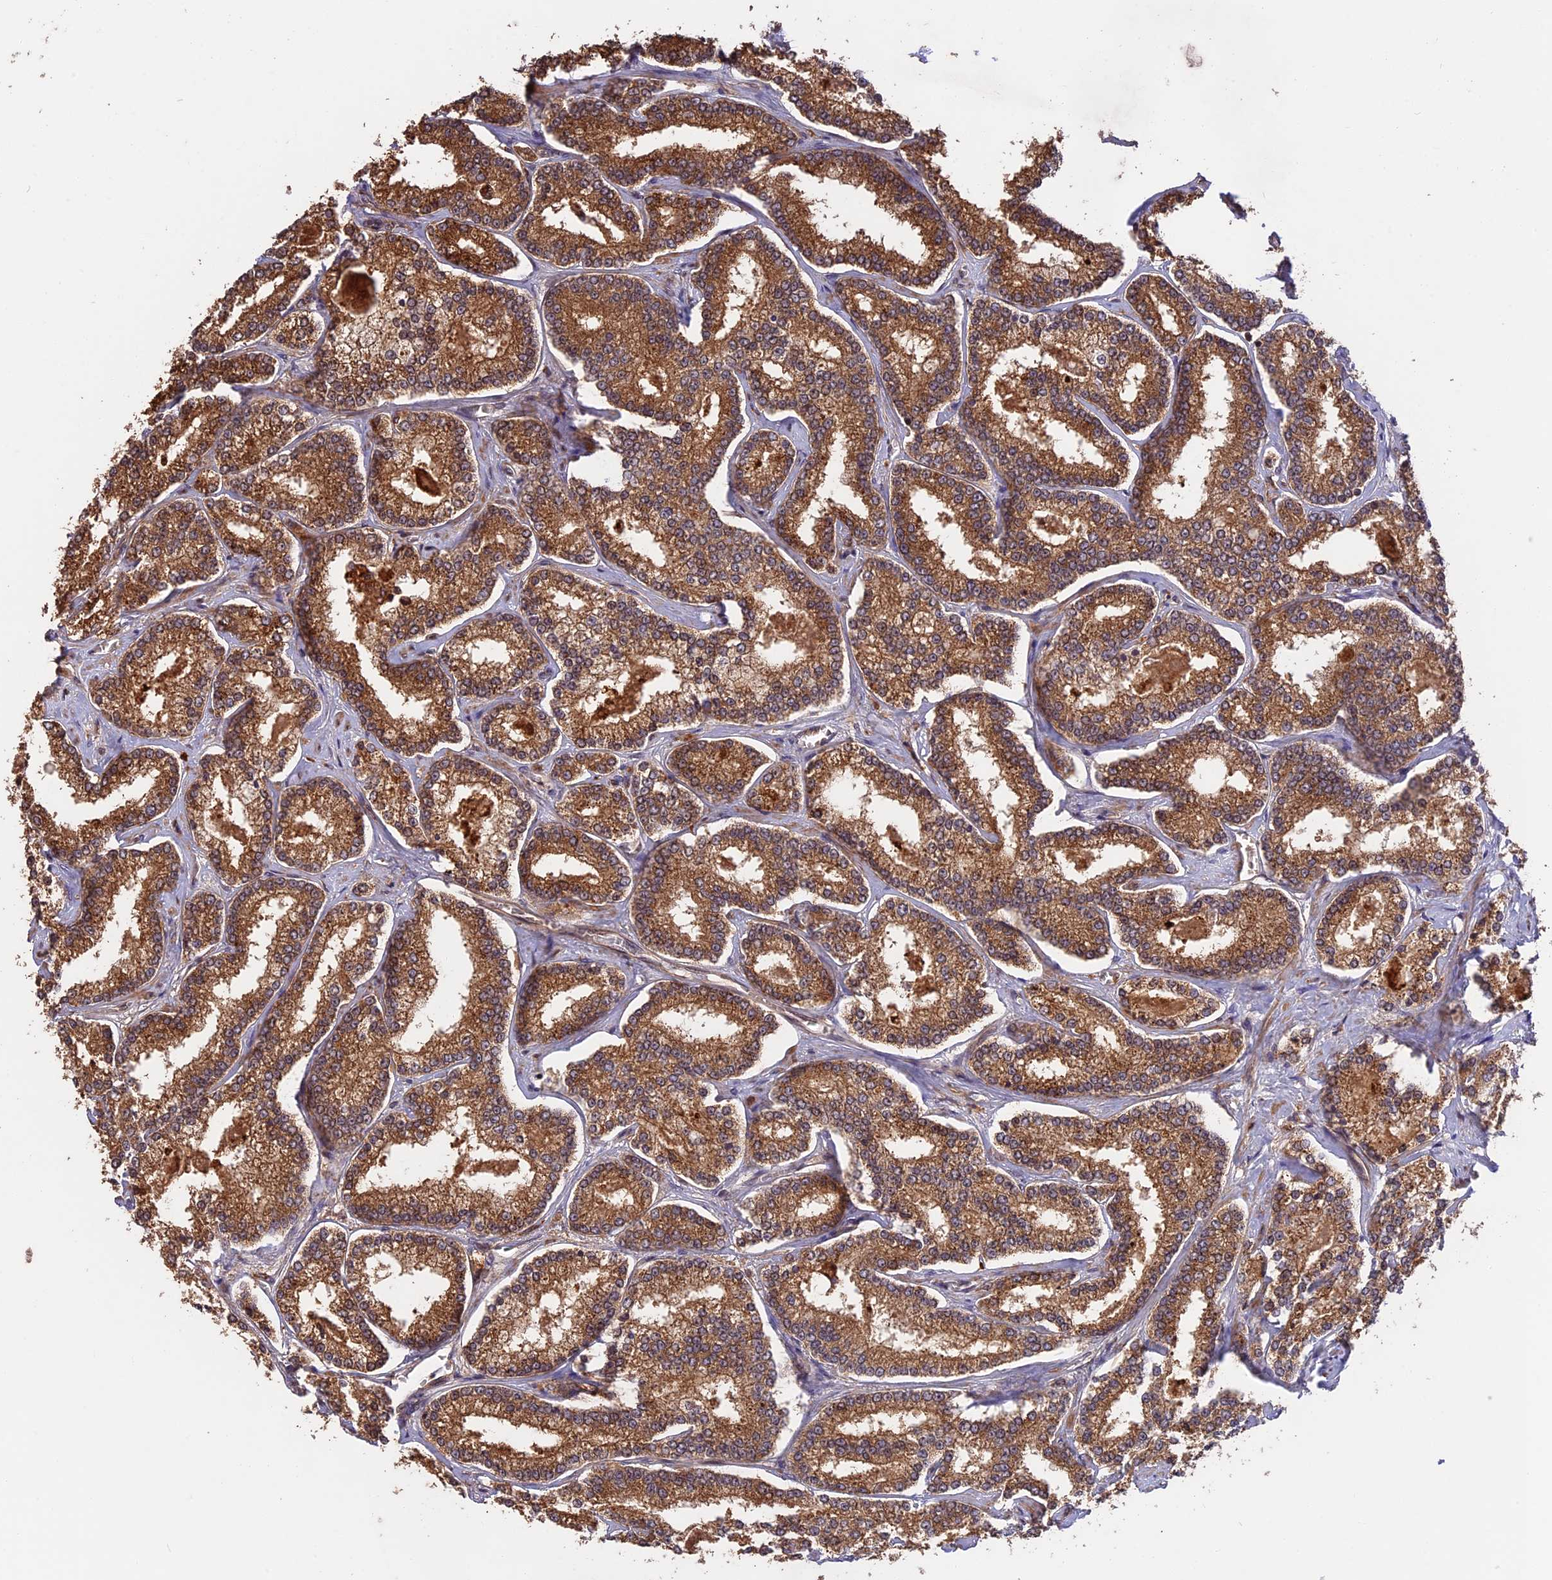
{"staining": {"intensity": "moderate", "quantity": ">75%", "location": "cytoplasmic/membranous"}, "tissue": "prostate cancer", "cell_type": "Tumor cells", "image_type": "cancer", "snomed": [{"axis": "morphology", "description": "Normal tissue, NOS"}, {"axis": "morphology", "description": "Adenocarcinoma, High grade"}, {"axis": "topography", "description": "Prostate"}], "caption": "Immunohistochemical staining of human prostate cancer (adenocarcinoma (high-grade)) reveals medium levels of moderate cytoplasmic/membranous staining in about >75% of tumor cells. The staining was performed using DAB (3,3'-diaminobenzidine), with brown indicating positive protein expression. Nuclei are stained blue with hematoxylin.", "gene": "ESCO1", "patient": {"sex": "male", "age": 83}}